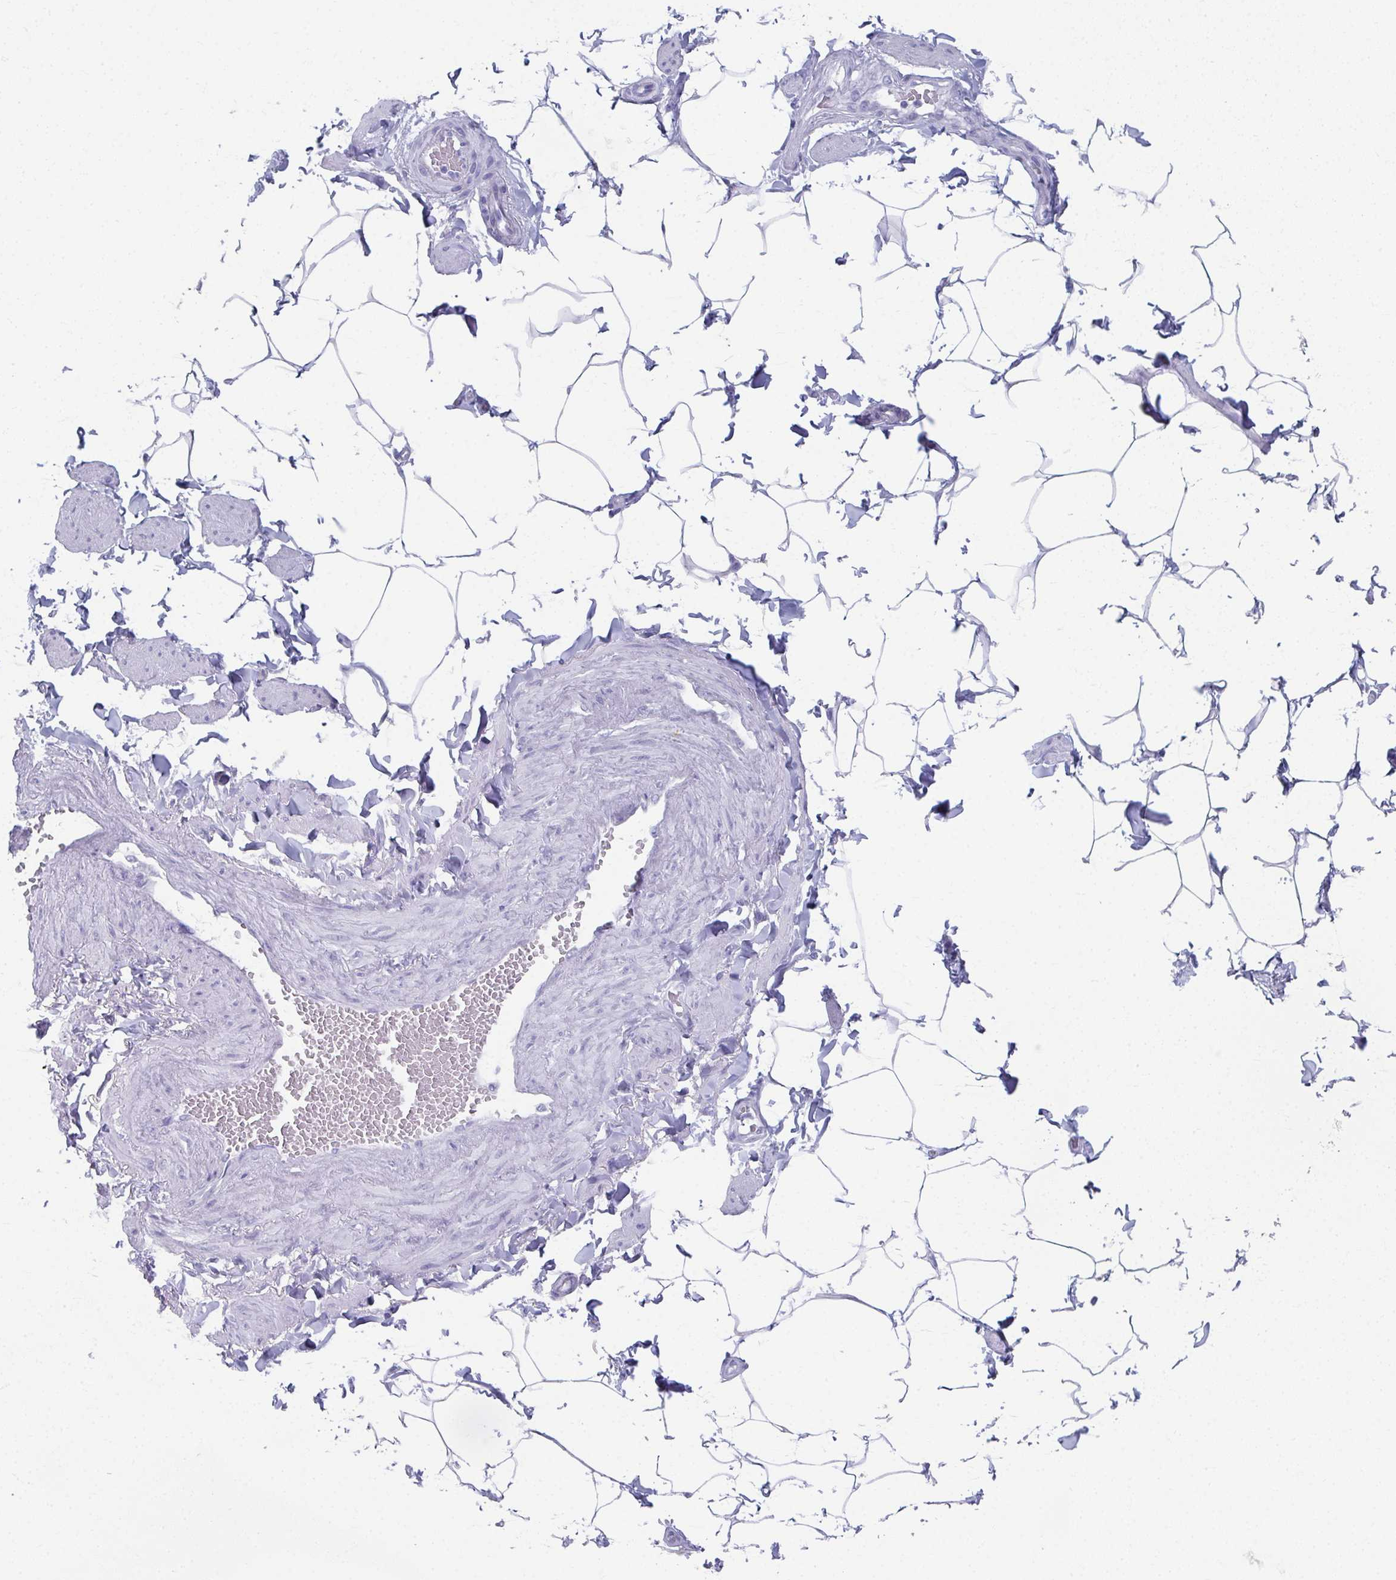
{"staining": {"intensity": "negative", "quantity": "none", "location": "none"}, "tissue": "adipose tissue", "cell_type": "Adipocytes", "image_type": "normal", "snomed": [{"axis": "morphology", "description": "Normal tissue, NOS"}, {"axis": "topography", "description": "Epididymis"}, {"axis": "topography", "description": "Peripheral nerve tissue"}], "caption": "This is an immunohistochemistry histopathology image of unremarkable adipose tissue. There is no staining in adipocytes.", "gene": "GHRL", "patient": {"sex": "male", "age": 32}}